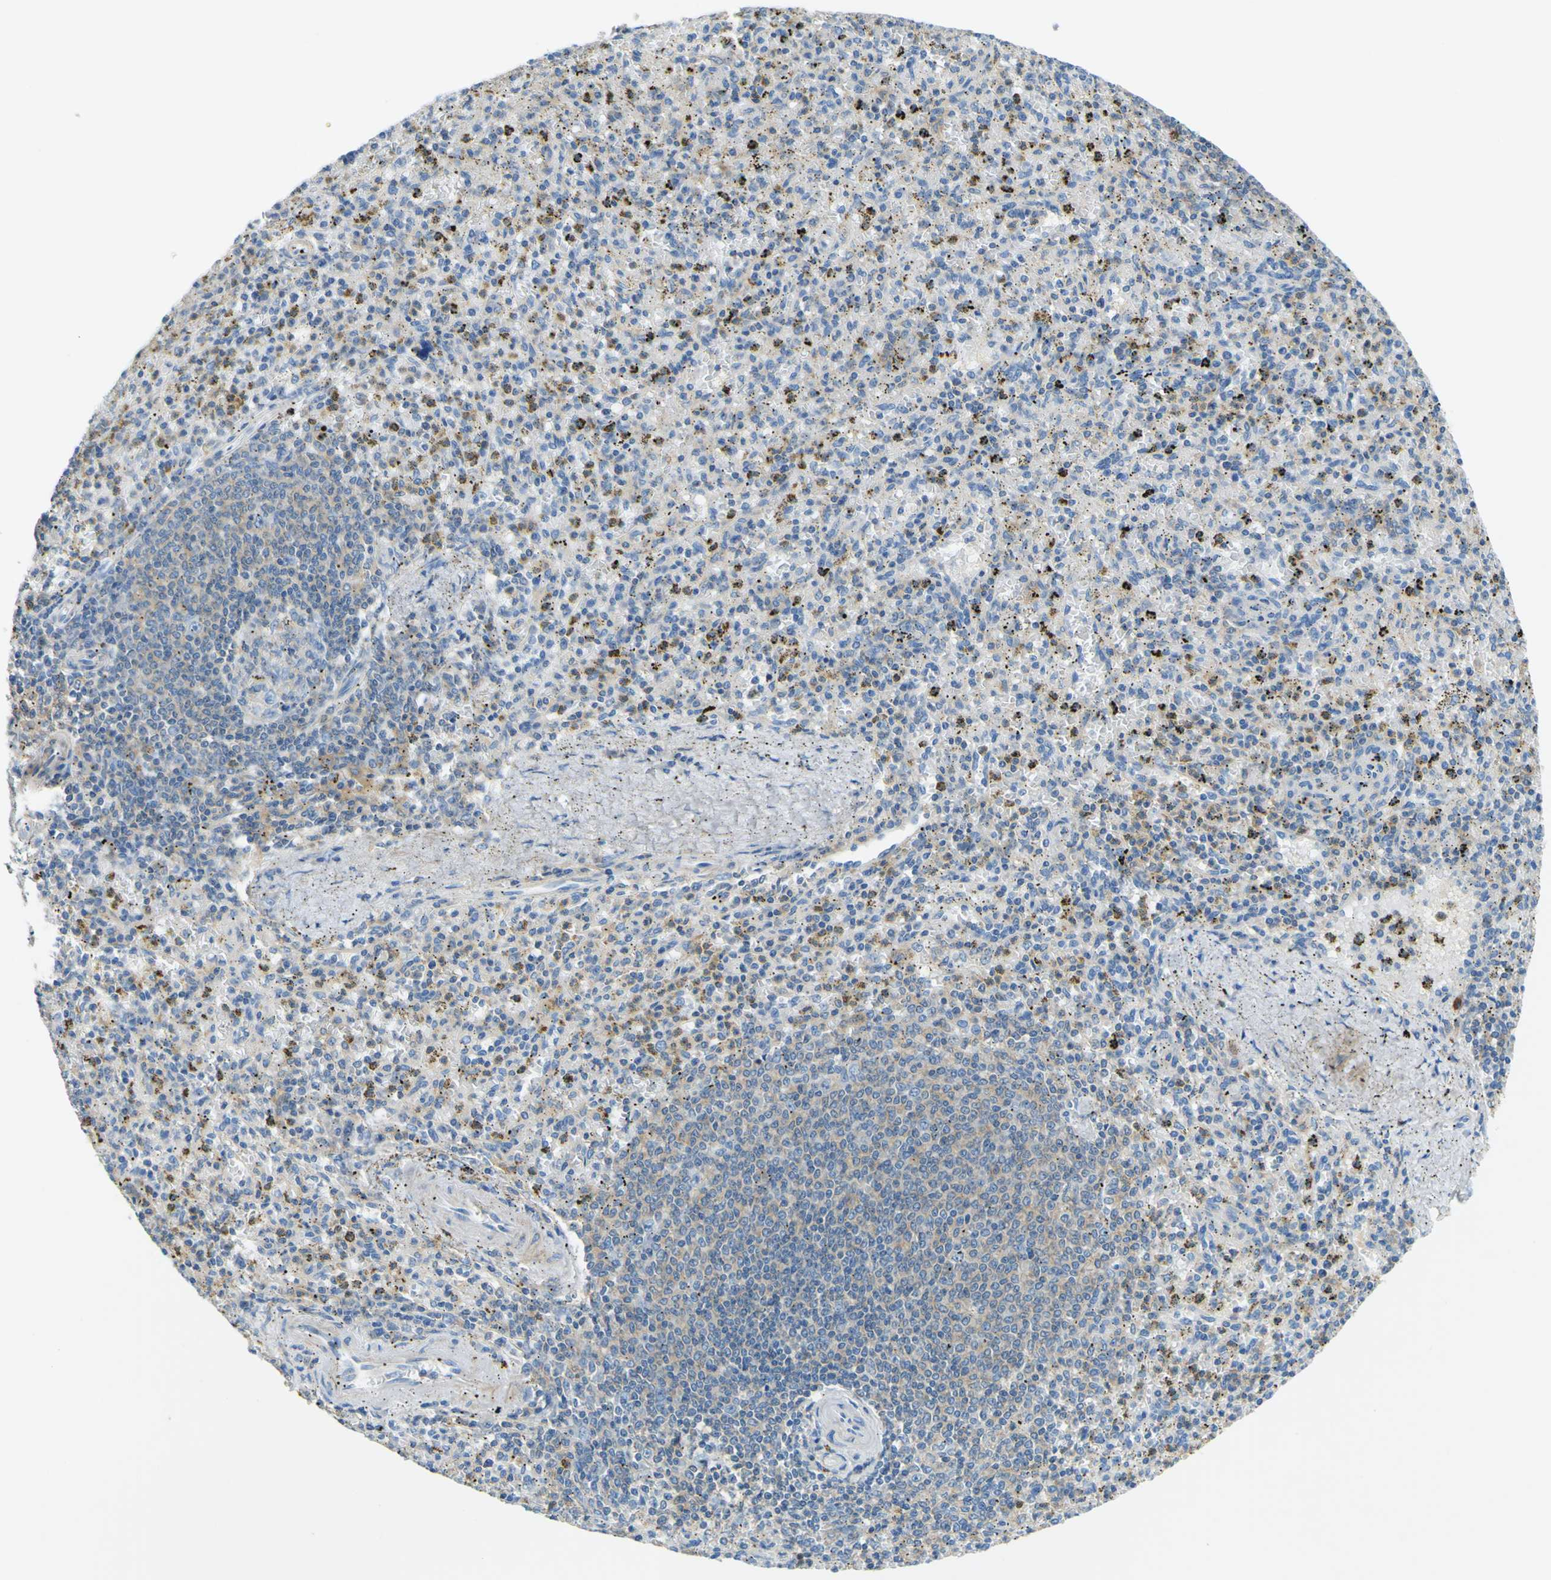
{"staining": {"intensity": "negative", "quantity": "none", "location": "none"}, "tissue": "spleen", "cell_type": "Cells in red pulp", "image_type": "normal", "snomed": [{"axis": "morphology", "description": "Normal tissue, NOS"}, {"axis": "topography", "description": "Spleen"}], "caption": "IHC photomicrograph of unremarkable spleen stained for a protein (brown), which shows no staining in cells in red pulp.", "gene": "OGN", "patient": {"sex": "male", "age": 72}}